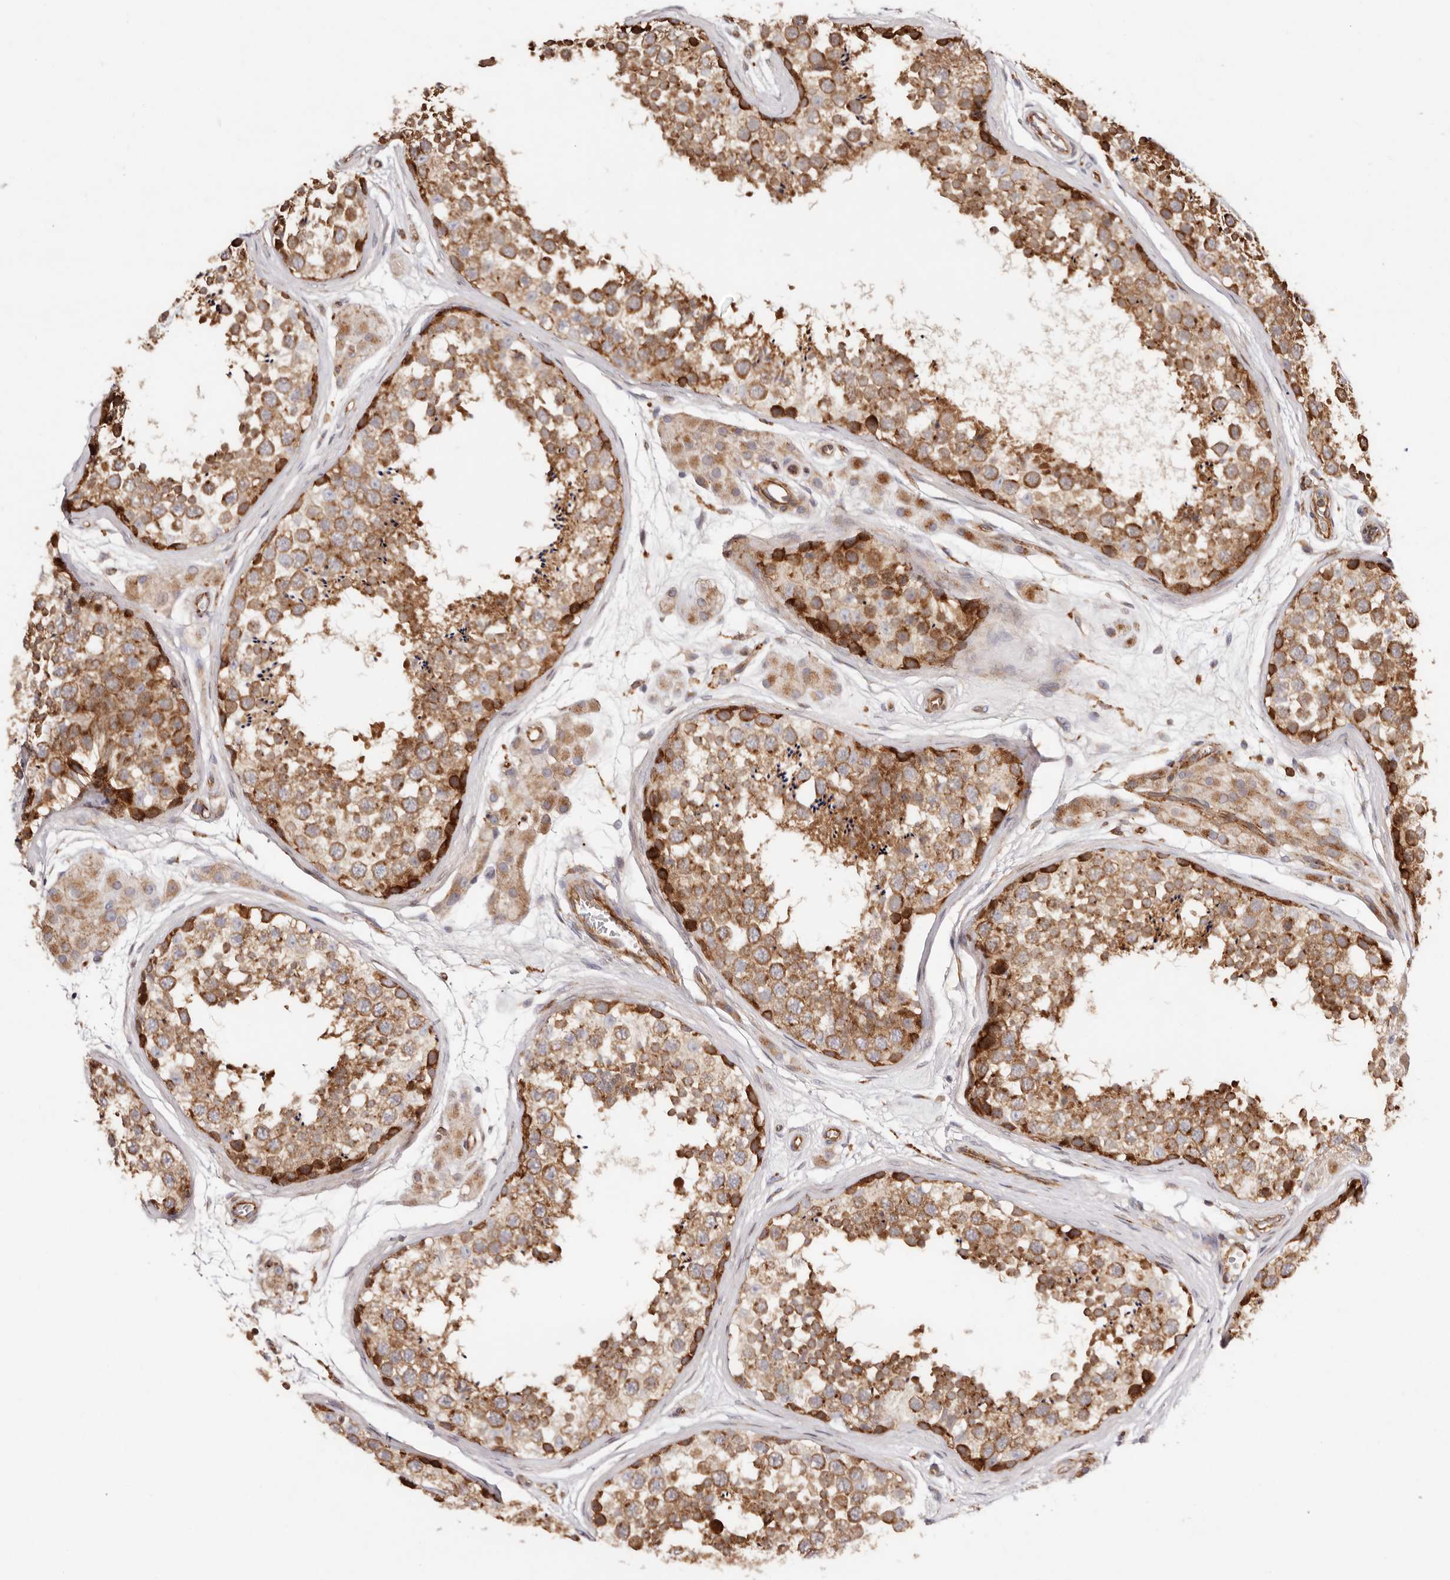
{"staining": {"intensity": "moderate", "quantity": ">75%", "location": "cytoplasmic/membranous"}, "tissue": "testis", "cell_type": "Cells in seminiferous ducts", "image_type": "normal", "snomed": [{"axis": "morphology", "description": "Normal tissue, NOS"}, {"axis": "topography", "description": "Testis"}], "caption": "A high-resolution histopathology image shows immunohistochemistry staining of benign testis, which reveals moderate cytoplasmic/membranous staining in about >75% of cells in seminiferous ducts. The protein of interest is stained brown, and the nuclei are stained in blue (DAB (3,3'-diaminobenzidine) IHC with brightfield microscopy, high magnification).", "gene": "PTPN22", "patient": {"sex": "male", "age": 56}}